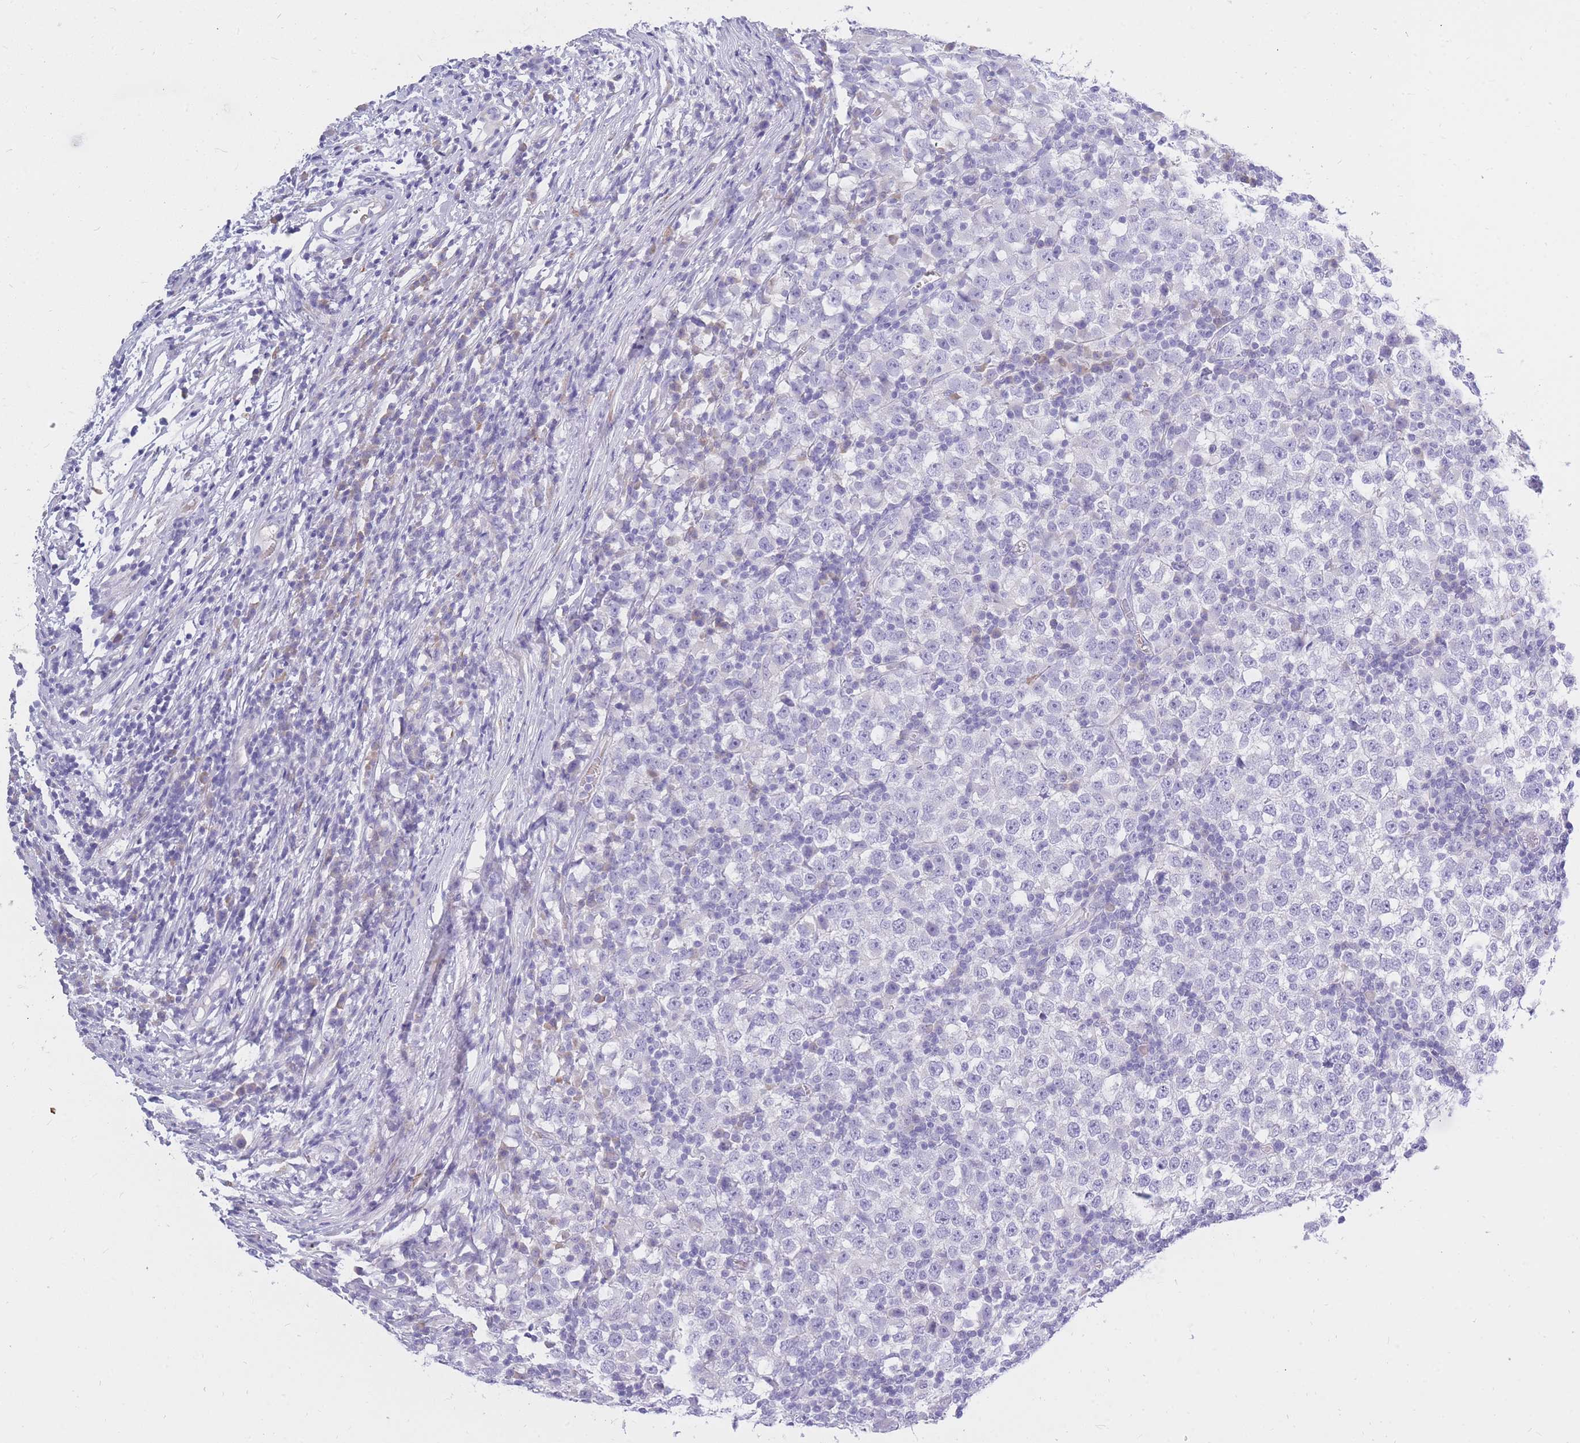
{"staining": {"intensity": "negative", "quantity": "none", "location": "none"}, "tissue": "testis cancer", "cell_type": "Tumor cells", "image_type": "cancer", "snomed": [{"axis": "morphology", "description": "Seminoma, NOS"}, {"axis": "topography", "description": "Testis"}], "caption": "The photomicrograph demonstrates no significant expression in tumor cells of testis seminoma.", "gene": "TPSD1", "patient": {"sex": "male", "age": 65}}